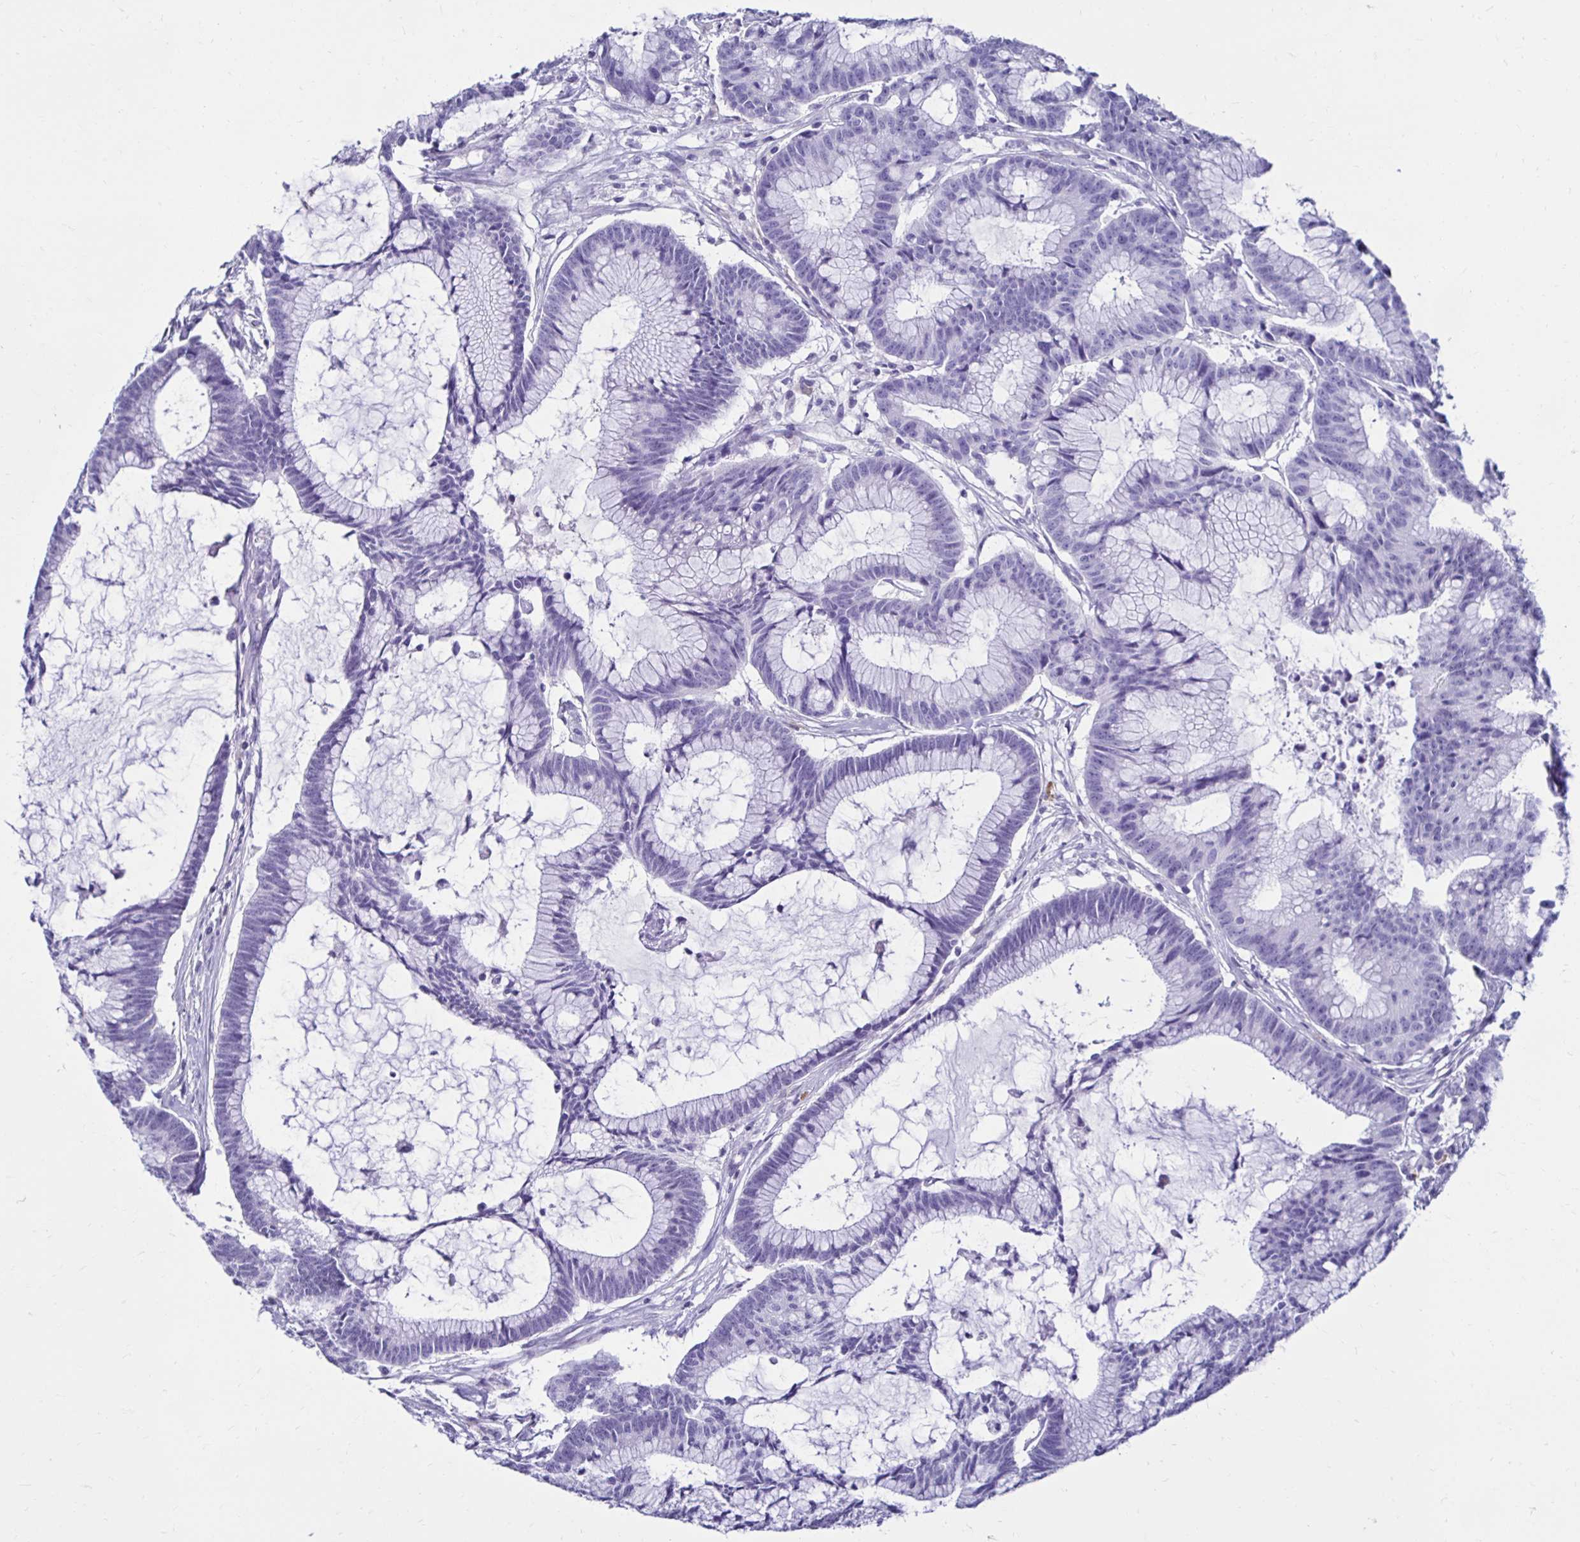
{"staining": {"intensity": "negative", "quantity": "none", "location": "none"}, "tissue": "colorectal cancer", "cell_type": "Tumor cells", "image_type": "cancer", "snomed": [{"axis": "morphology", "description": "Adenocarcinoma, NOS"}, {"axis": "topography", "description": "Colon"}], "caption": "Image shows no protein expression in tumor cells of adenocarcinoma (colorectal) tissue. (Stains: DAB immunohistochemistry with hematoxylin counter stain, Microscopy: brightfield microscopy at high magnification).", "gene": "CST5", "patient": {"sex": "female", "age": 78}}